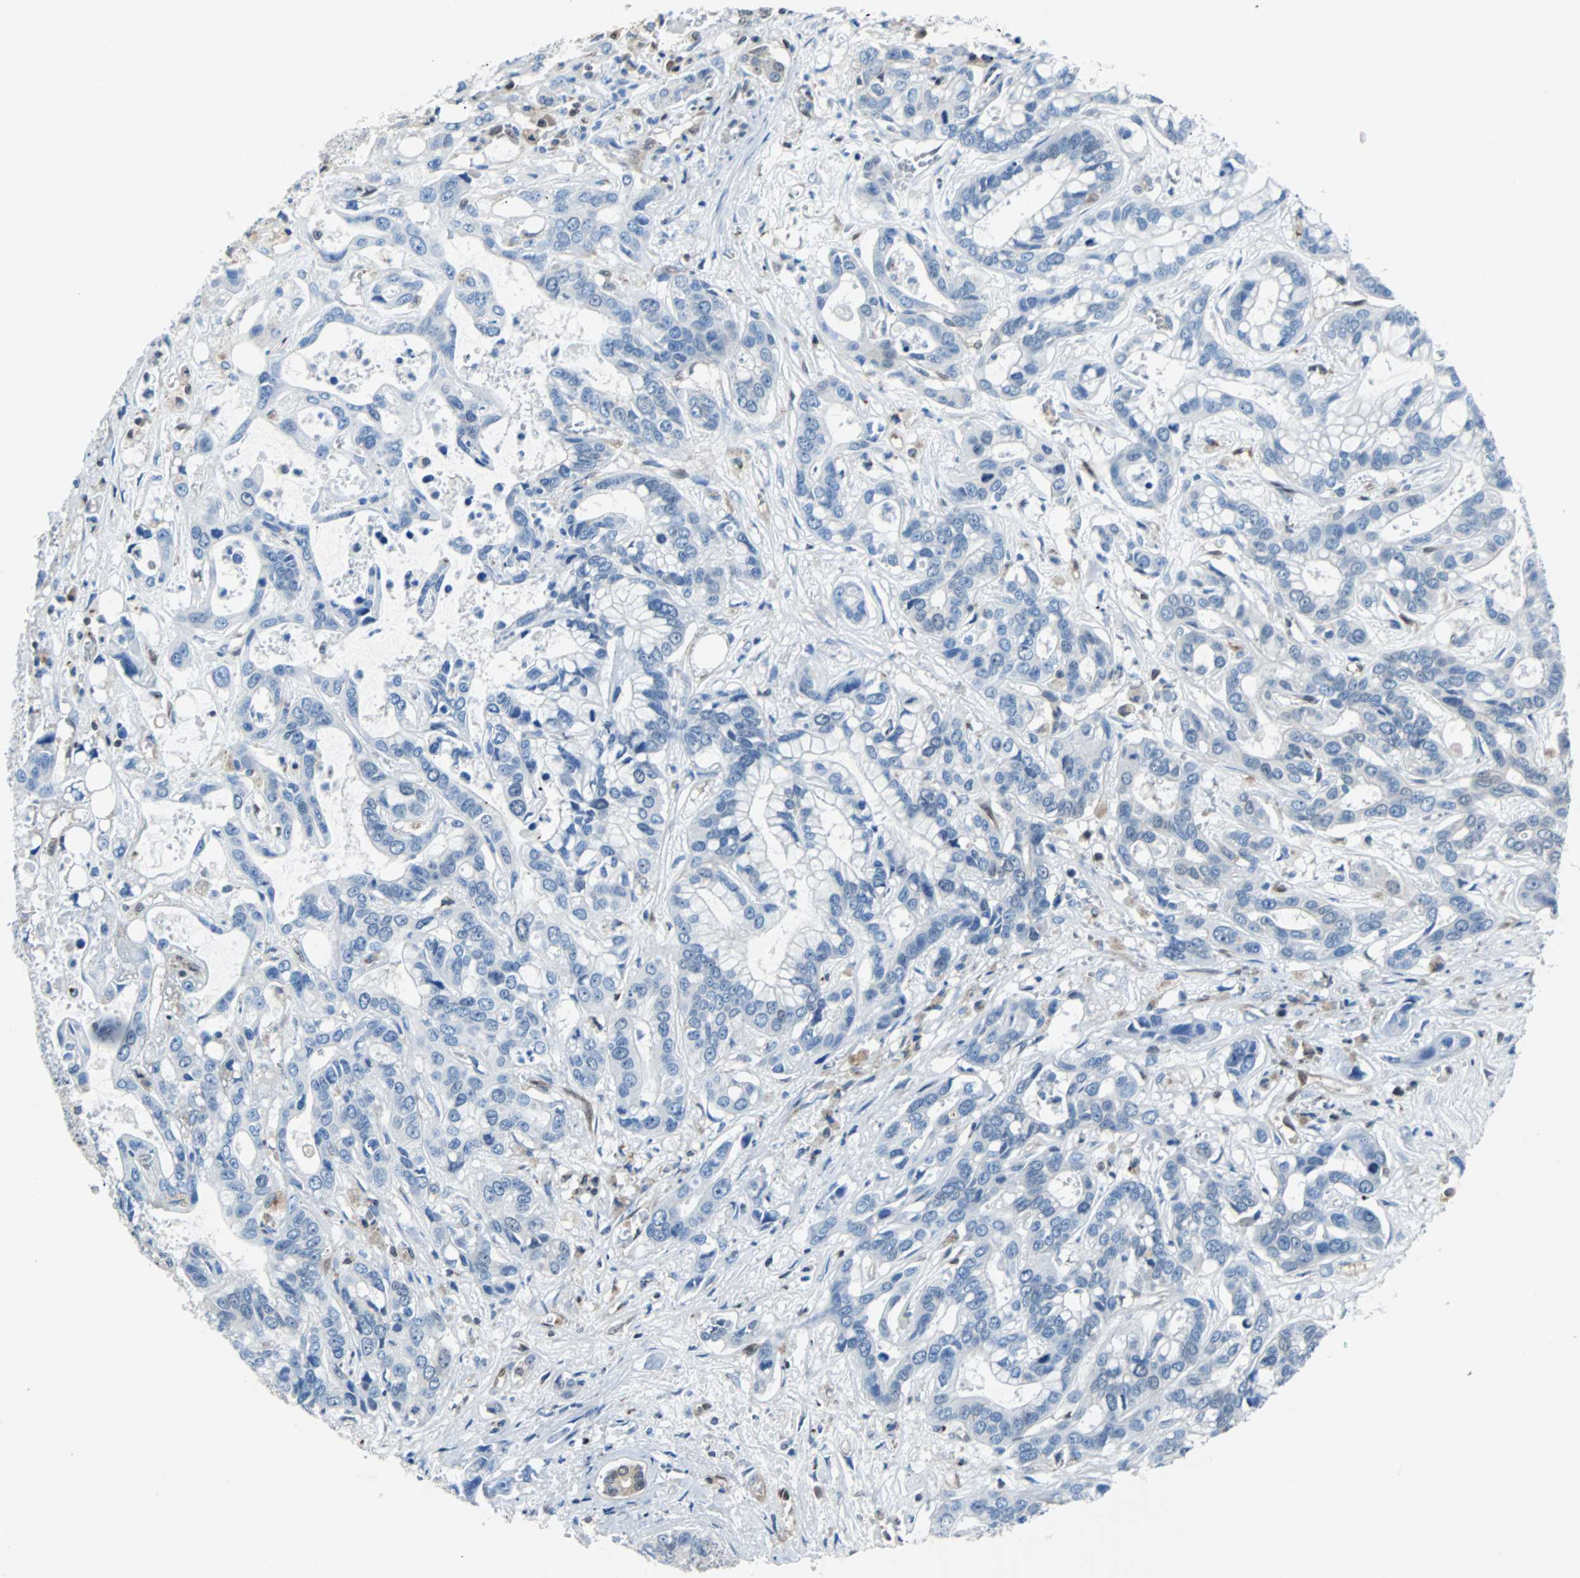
{"staining": {"intensity": "negative", "quantity": "none", "location": "none"}, "tissue": "liver cancer", "cell_type": "Tumor cells", "image_type": "cancer", "snomed": [{"axis": "morphology", "description": "Cholangiocarcinoma"}, {"axis": "topography", "description": "Liver"}], "caption": "Immunohistochemical staining of liver cancer exhibits no significant positivity in tumor cells.", "gene": "MAP2K6", "patient": {"sex": "female", "age": 65}}